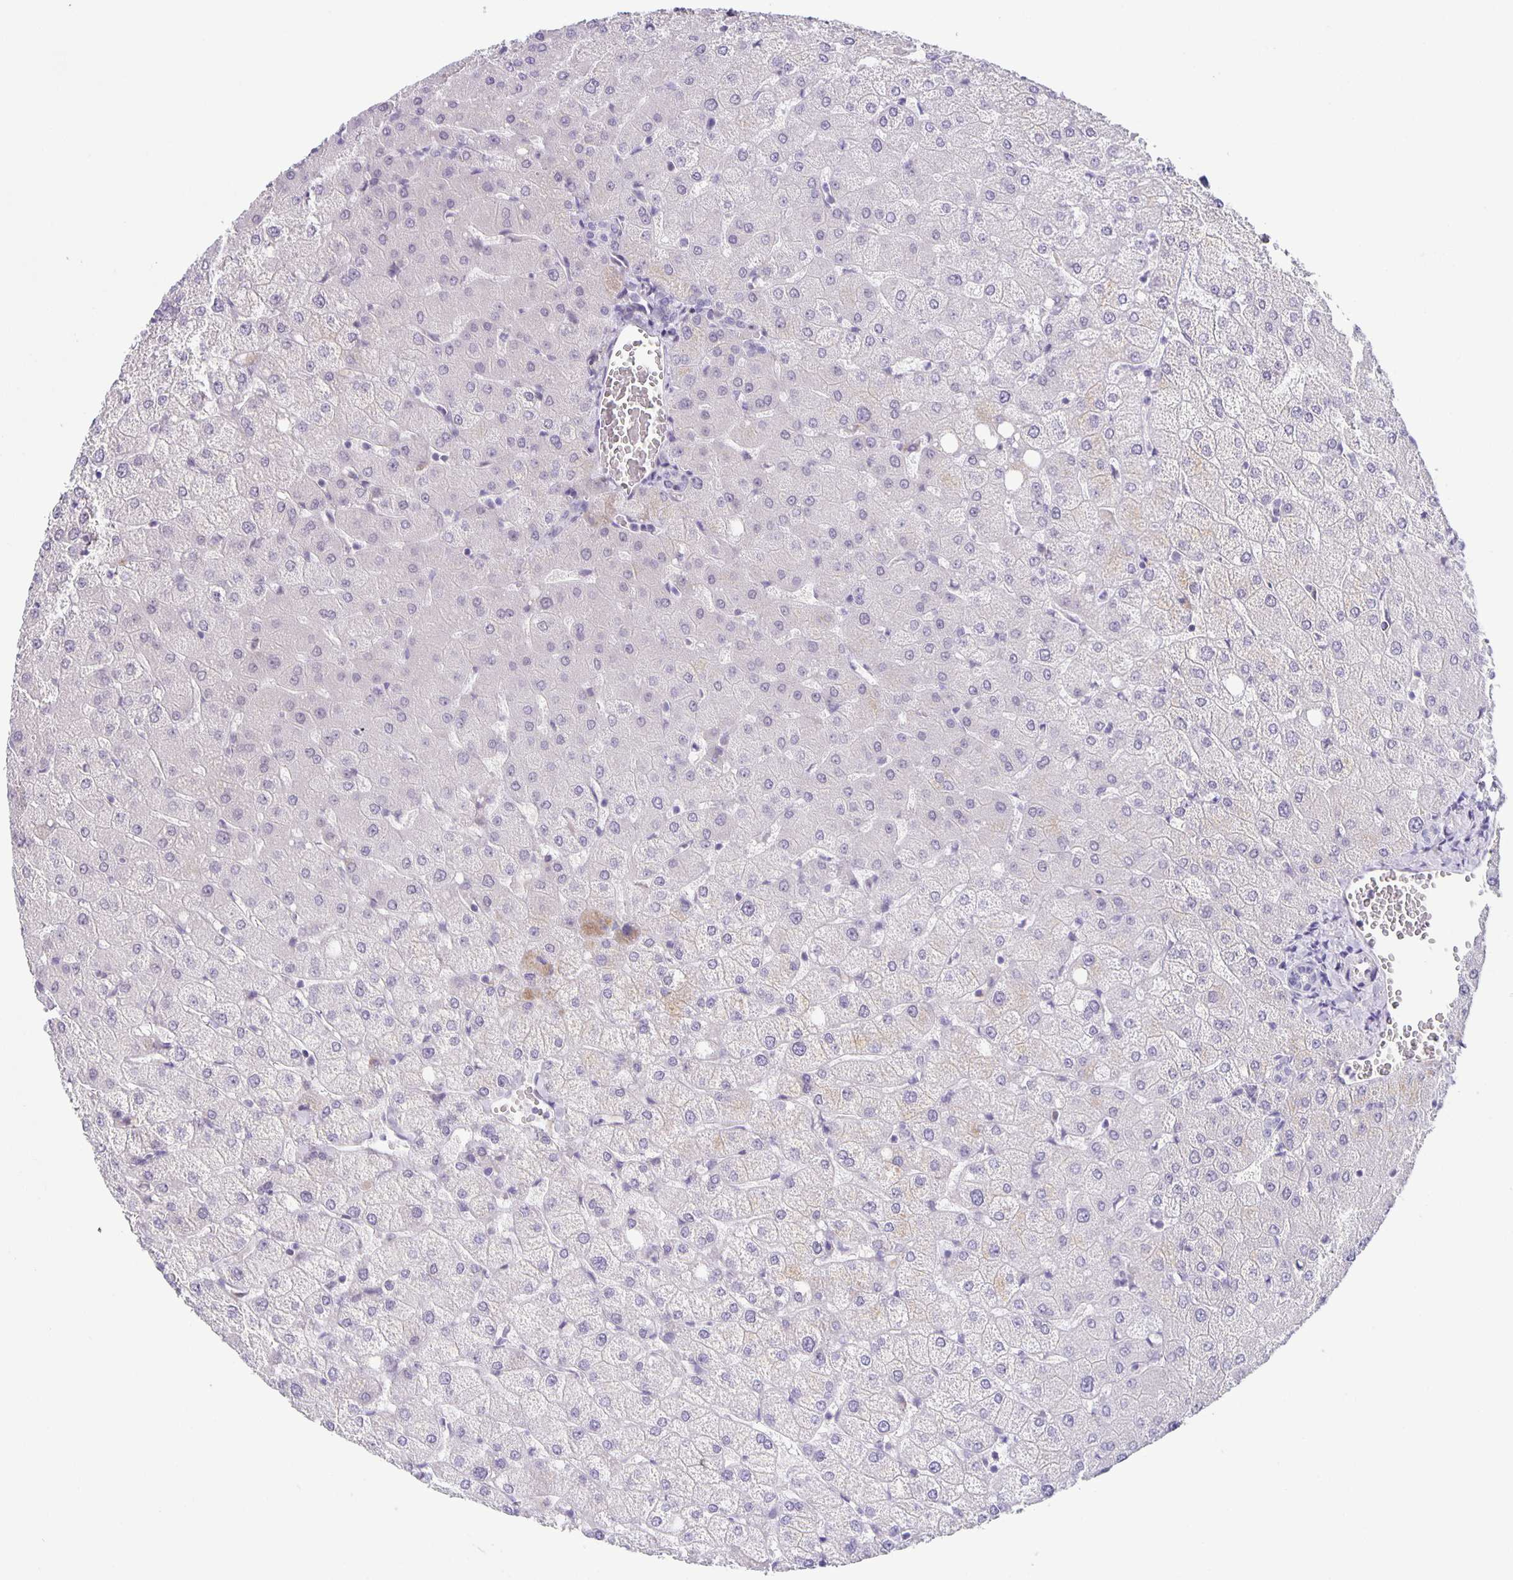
{"staining": {"intensity": "negative", "quantity": "none", "location": "none"}, "tissue": "liver", "cell_type": "Cholangiocytes", "image_type": "normal", "snomed": [{"axis": "morphology", "description": "Normal tissue, NOS"}, {"axis": "topography", "description": "Liver"}], "caption": "This is an IHC micrograph of normal liver. There is no expression in cholangiocytes.", "gene": "PHRF1", "patient": {"sex": "female", "age": 54}}